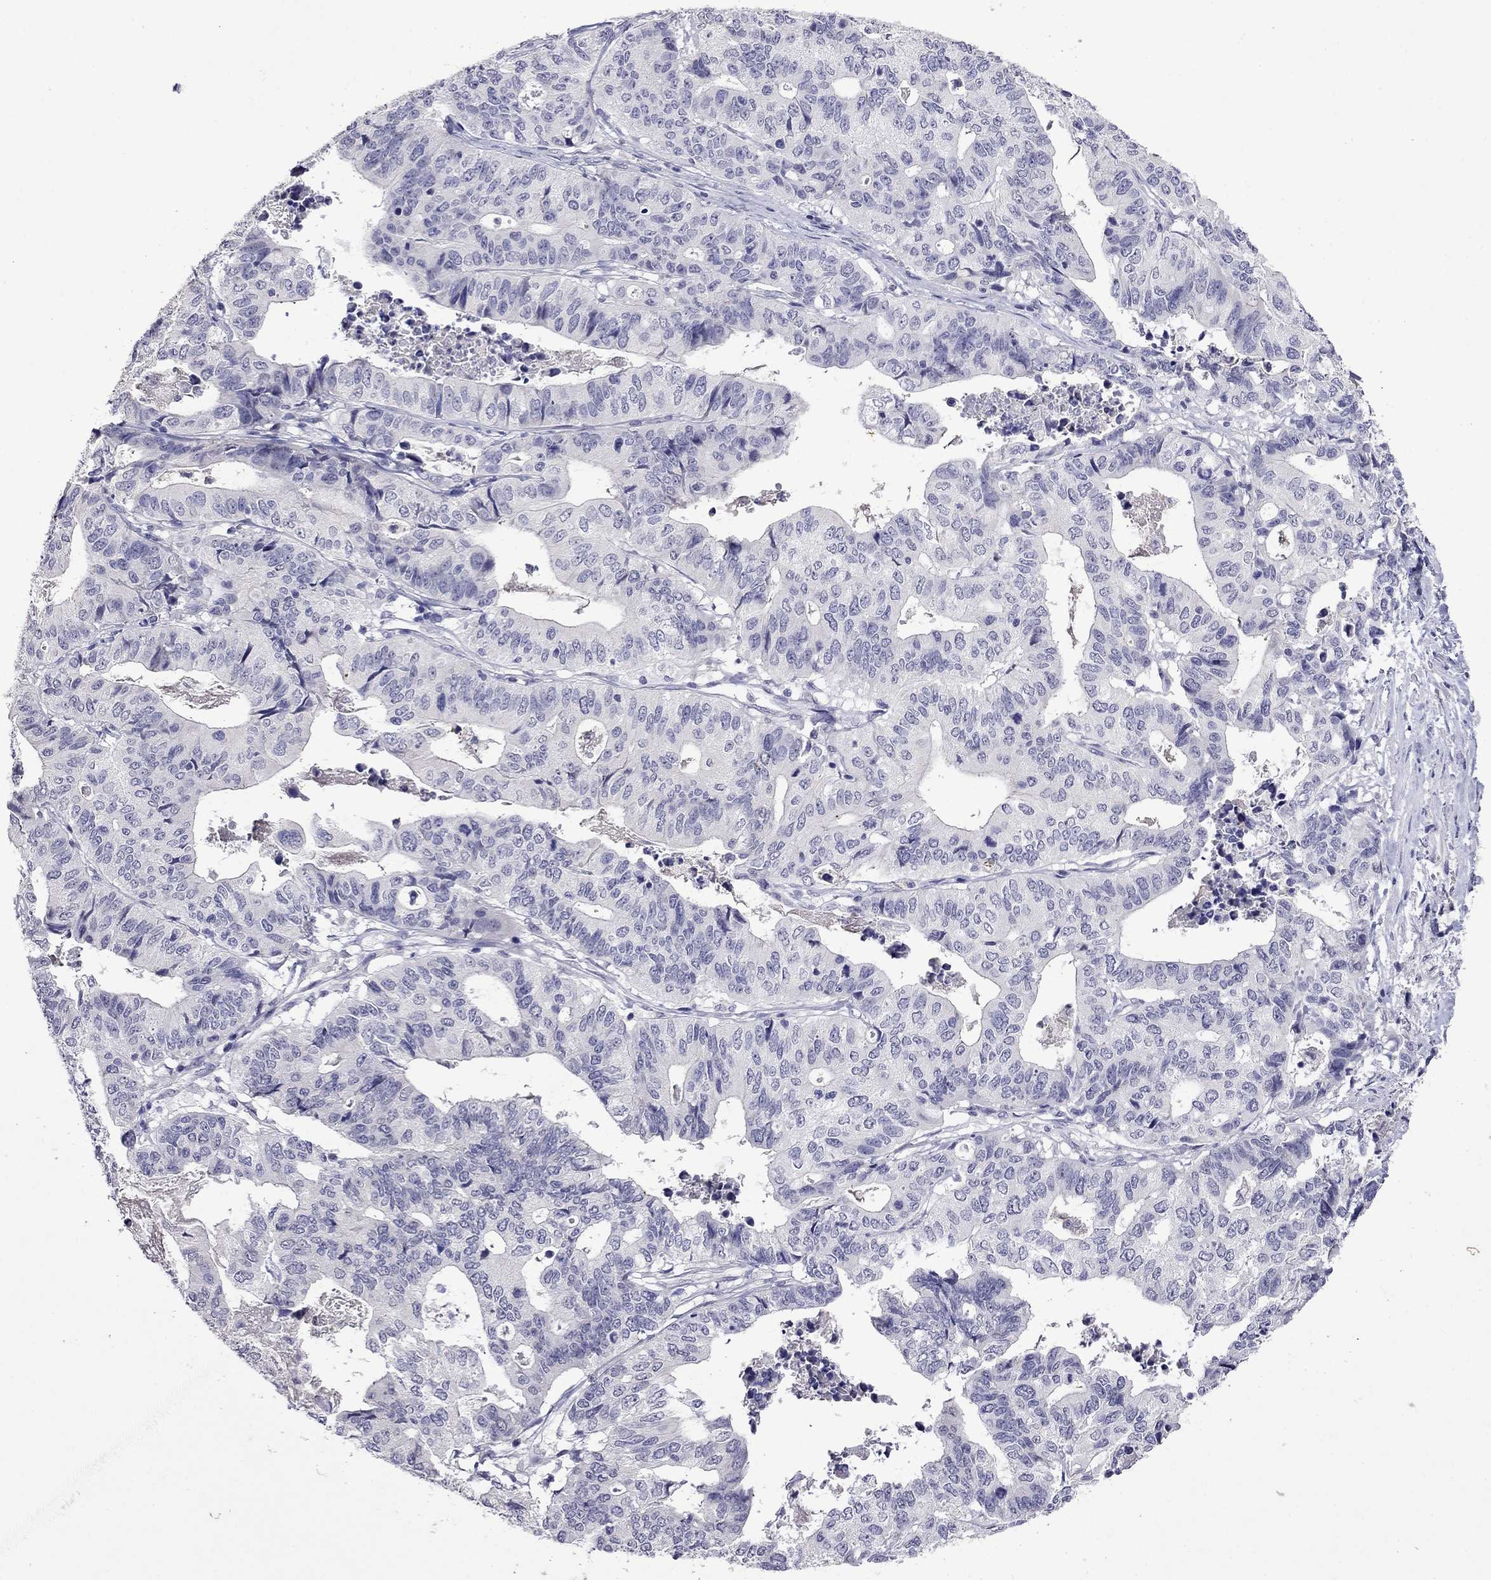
{"staining": {"intensity": "negative", "quantity": "none", "location": "none"}, "tissue": "stomach cancer", "cell_type": "Tumor cells", "image_type": "cancer", "snomed": [{"axis": "morphology", "description": "Adenocarcinoma, NOS"}, {"axis": "topography", "description": "Stomach, upper"}], "caption": "The micrograph shows no staining of tumor cells in stomach adenocarcinoma. Brightfield microscopy of immunohistochemistry stained with DAB (3,3'-diaminobenzidine) (brown) and hematoxylin (blue), captured at high magnification.", "gene": "STAR", "patient": {"sex": "female", "age": 67}}